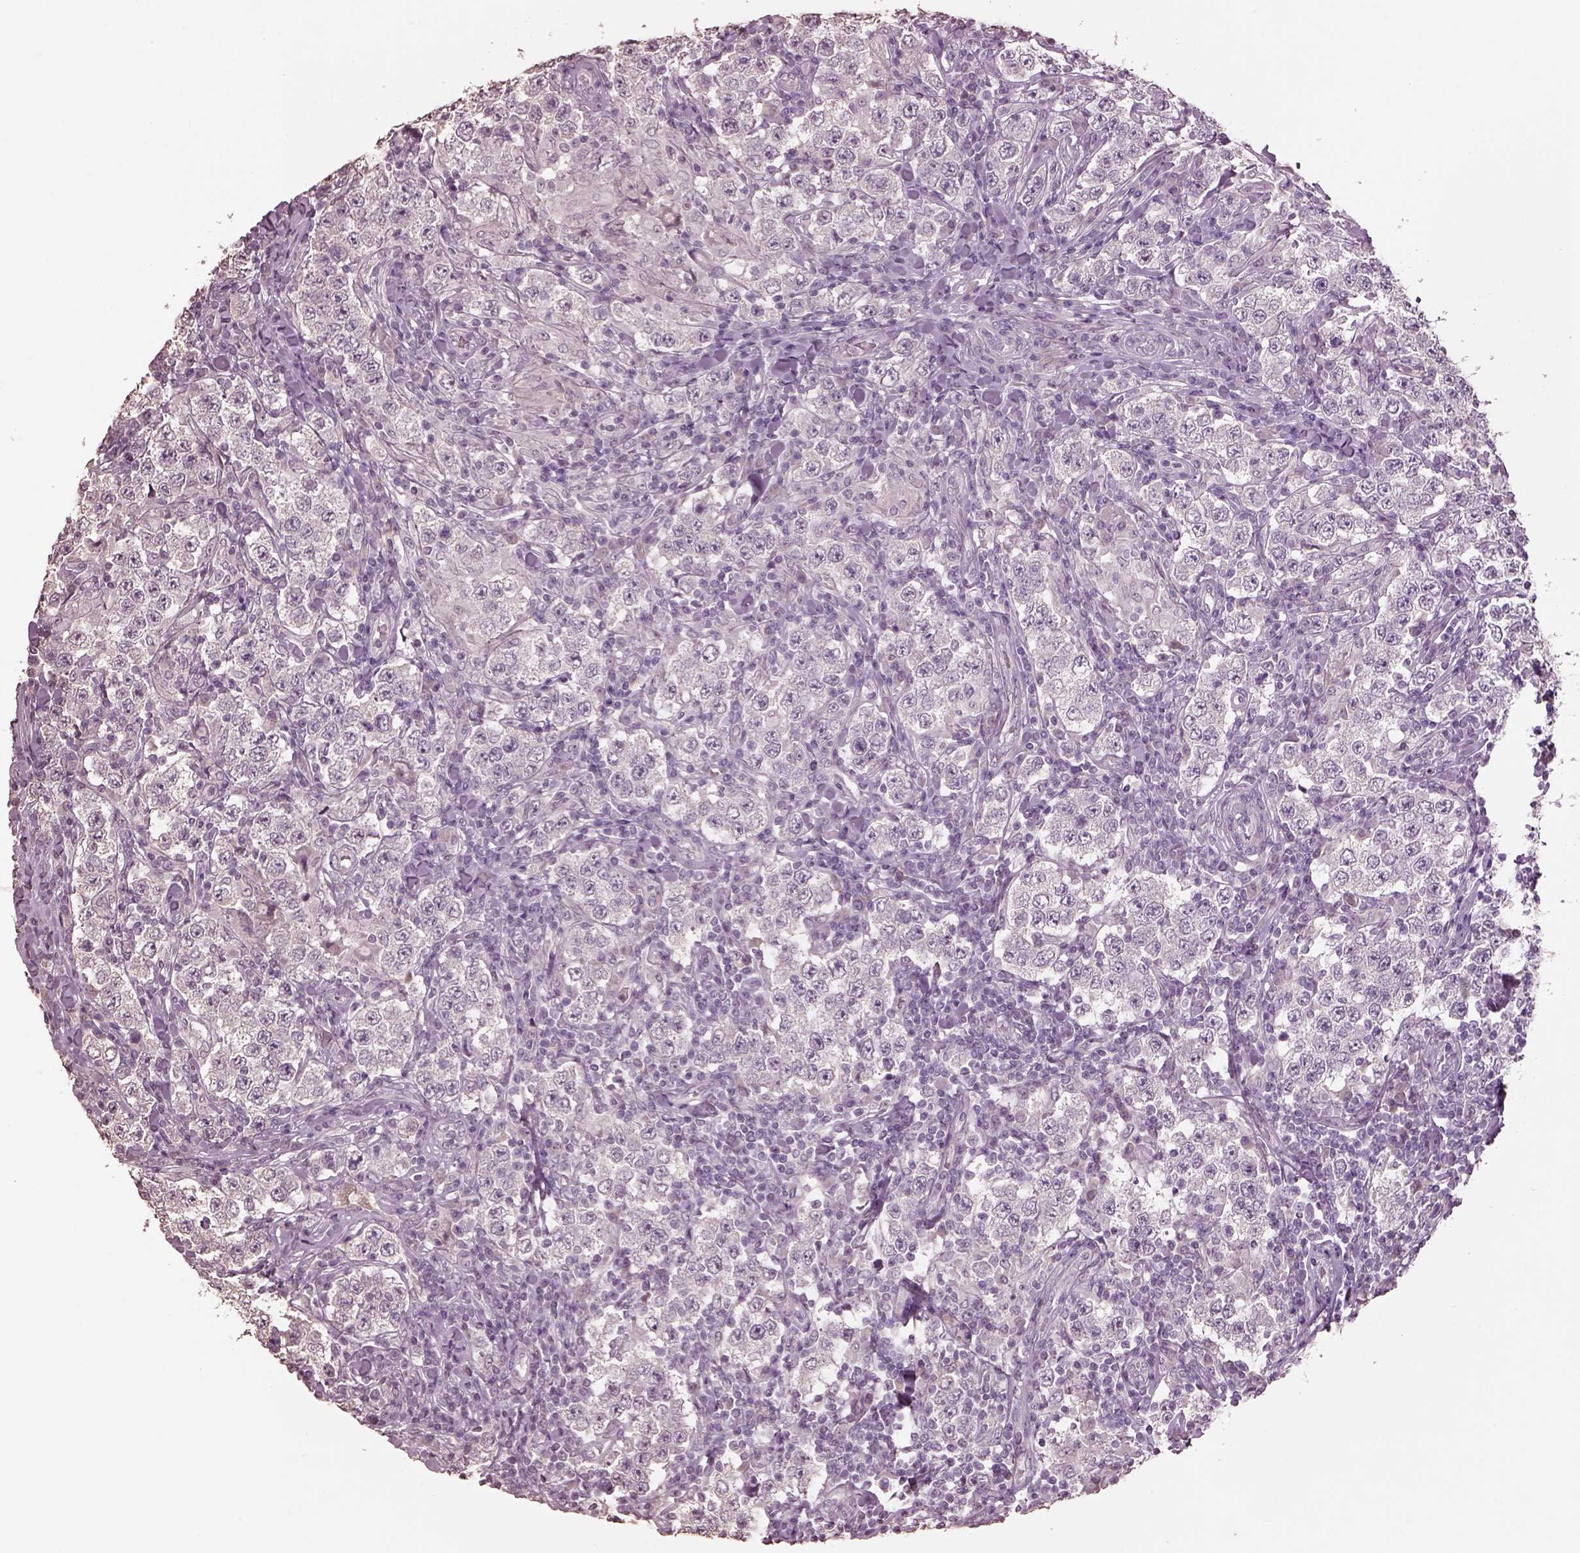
{"staining": {"intensity": "negative", "quantity": "none", "location": "none"}, "tissue": "testis cancer", "cell_type": "Tumor cells", "image_type": "cancer", "snomed": [{"axis": "morphology", "description": "Seminoma, NOS"}, {"axis": "morphology", "description": "Carcinoma, Embryonal, NOS"}, {"axis": "topography", "description": "Testis"}], "caption": "Immunohistochemistry of testis cancer displays no staining in tumor cells.", "gene": "KCNIP3", "patient": {"sex": "male", "age": 41}}